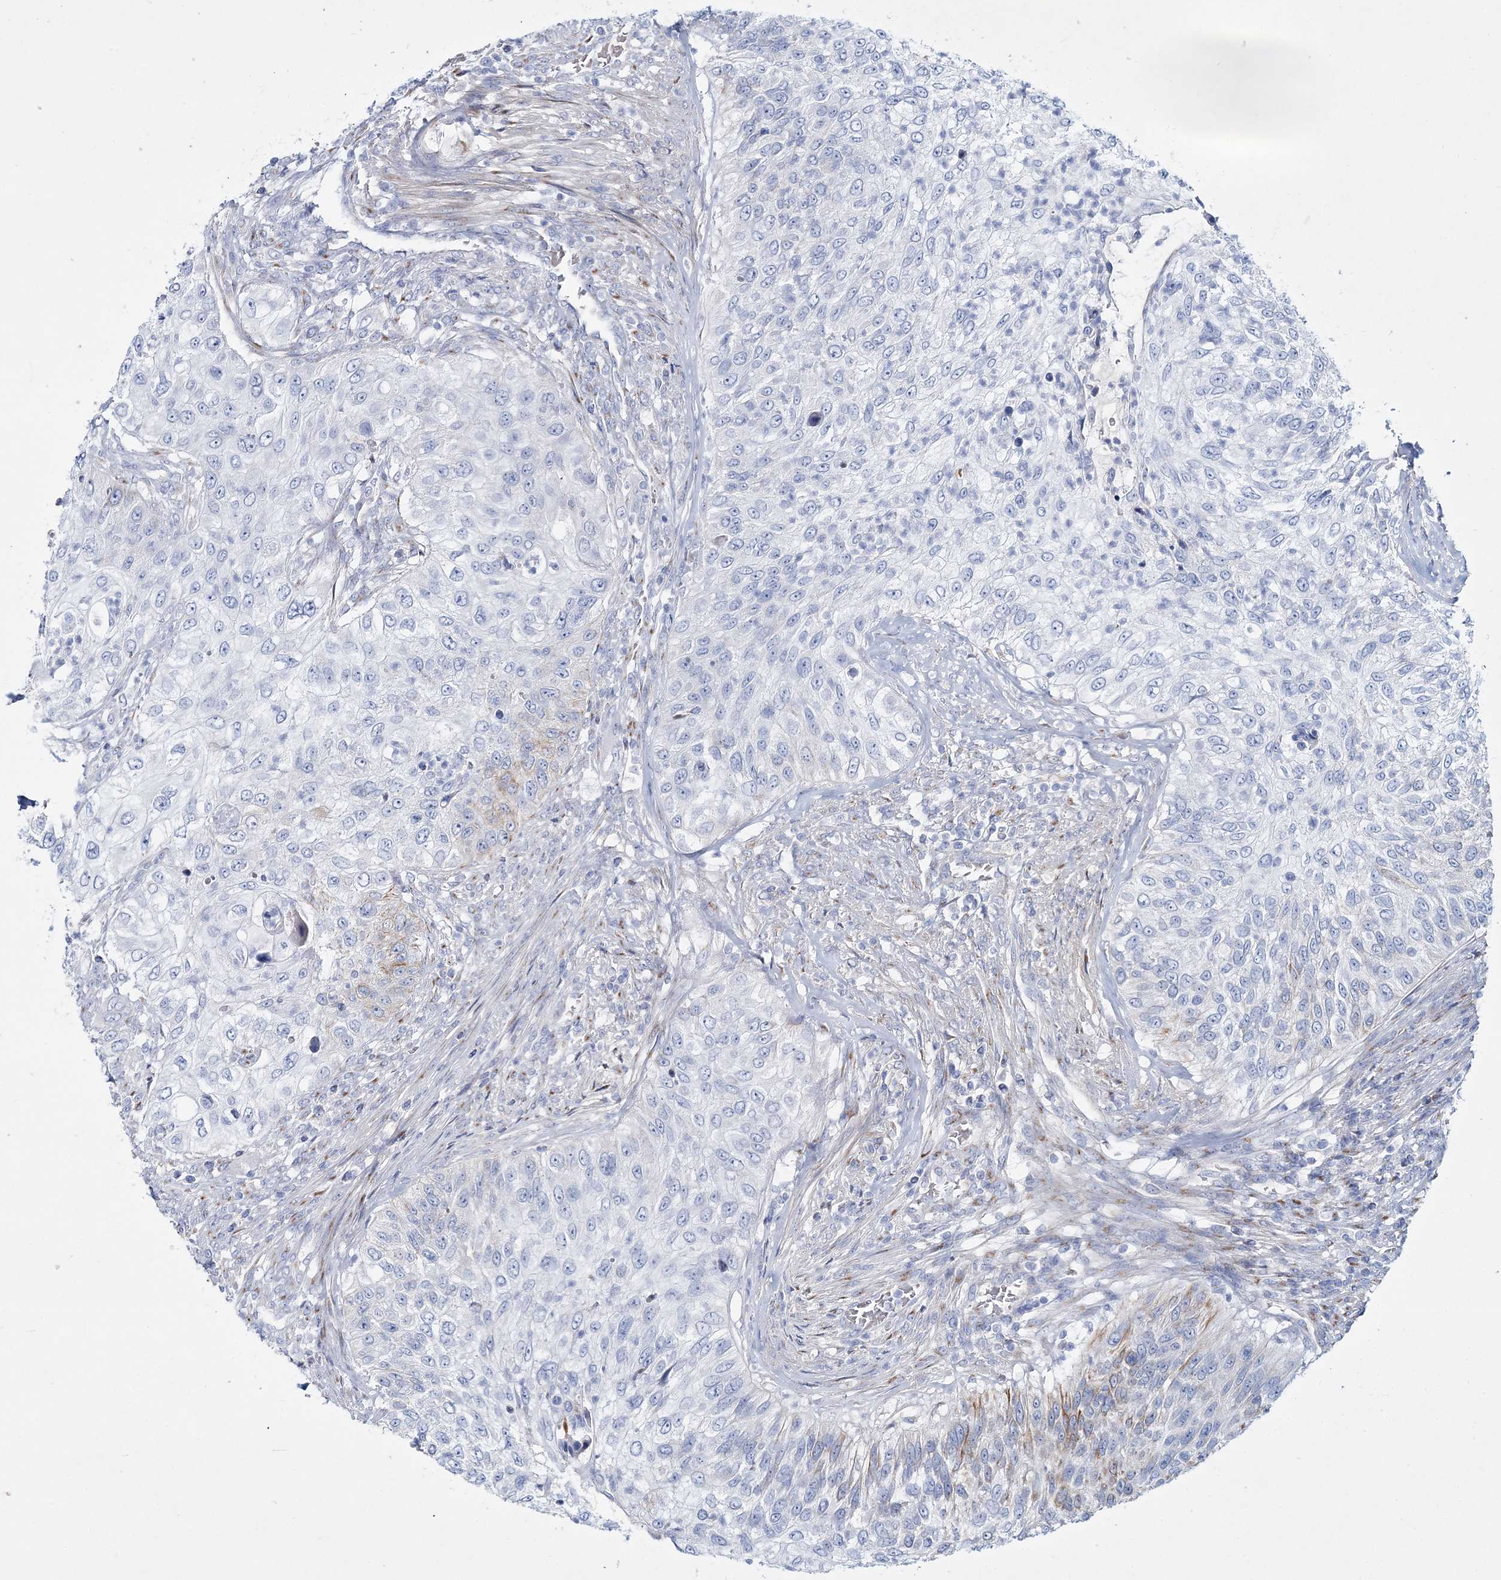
{"staining": {"intensity": "moderate", "quantity": "<25%", "location": "cytoplasmic/membranous"}, "tissue": "urothelial cancer", "cell_type": "Tumor cells", "image_type": "cancer", "snomed": [{"axis": "morphology", "description": "Urothelial carcinoma, High grade"}, {"axis": "topography", "description": "Urinary bladder"}], "caption": "IHC image of neoplastic tissue: human urothelial carcinoma (high-grade) stained using IHC shows low levels of moderate protein expression localized specifically in the cytoplasmic/membranous of tumor cells, appearing as a cytoplasmic/membranous brown color.", "gene": "ADGRL1", "patient": {"sex": "female", "age": 60}}